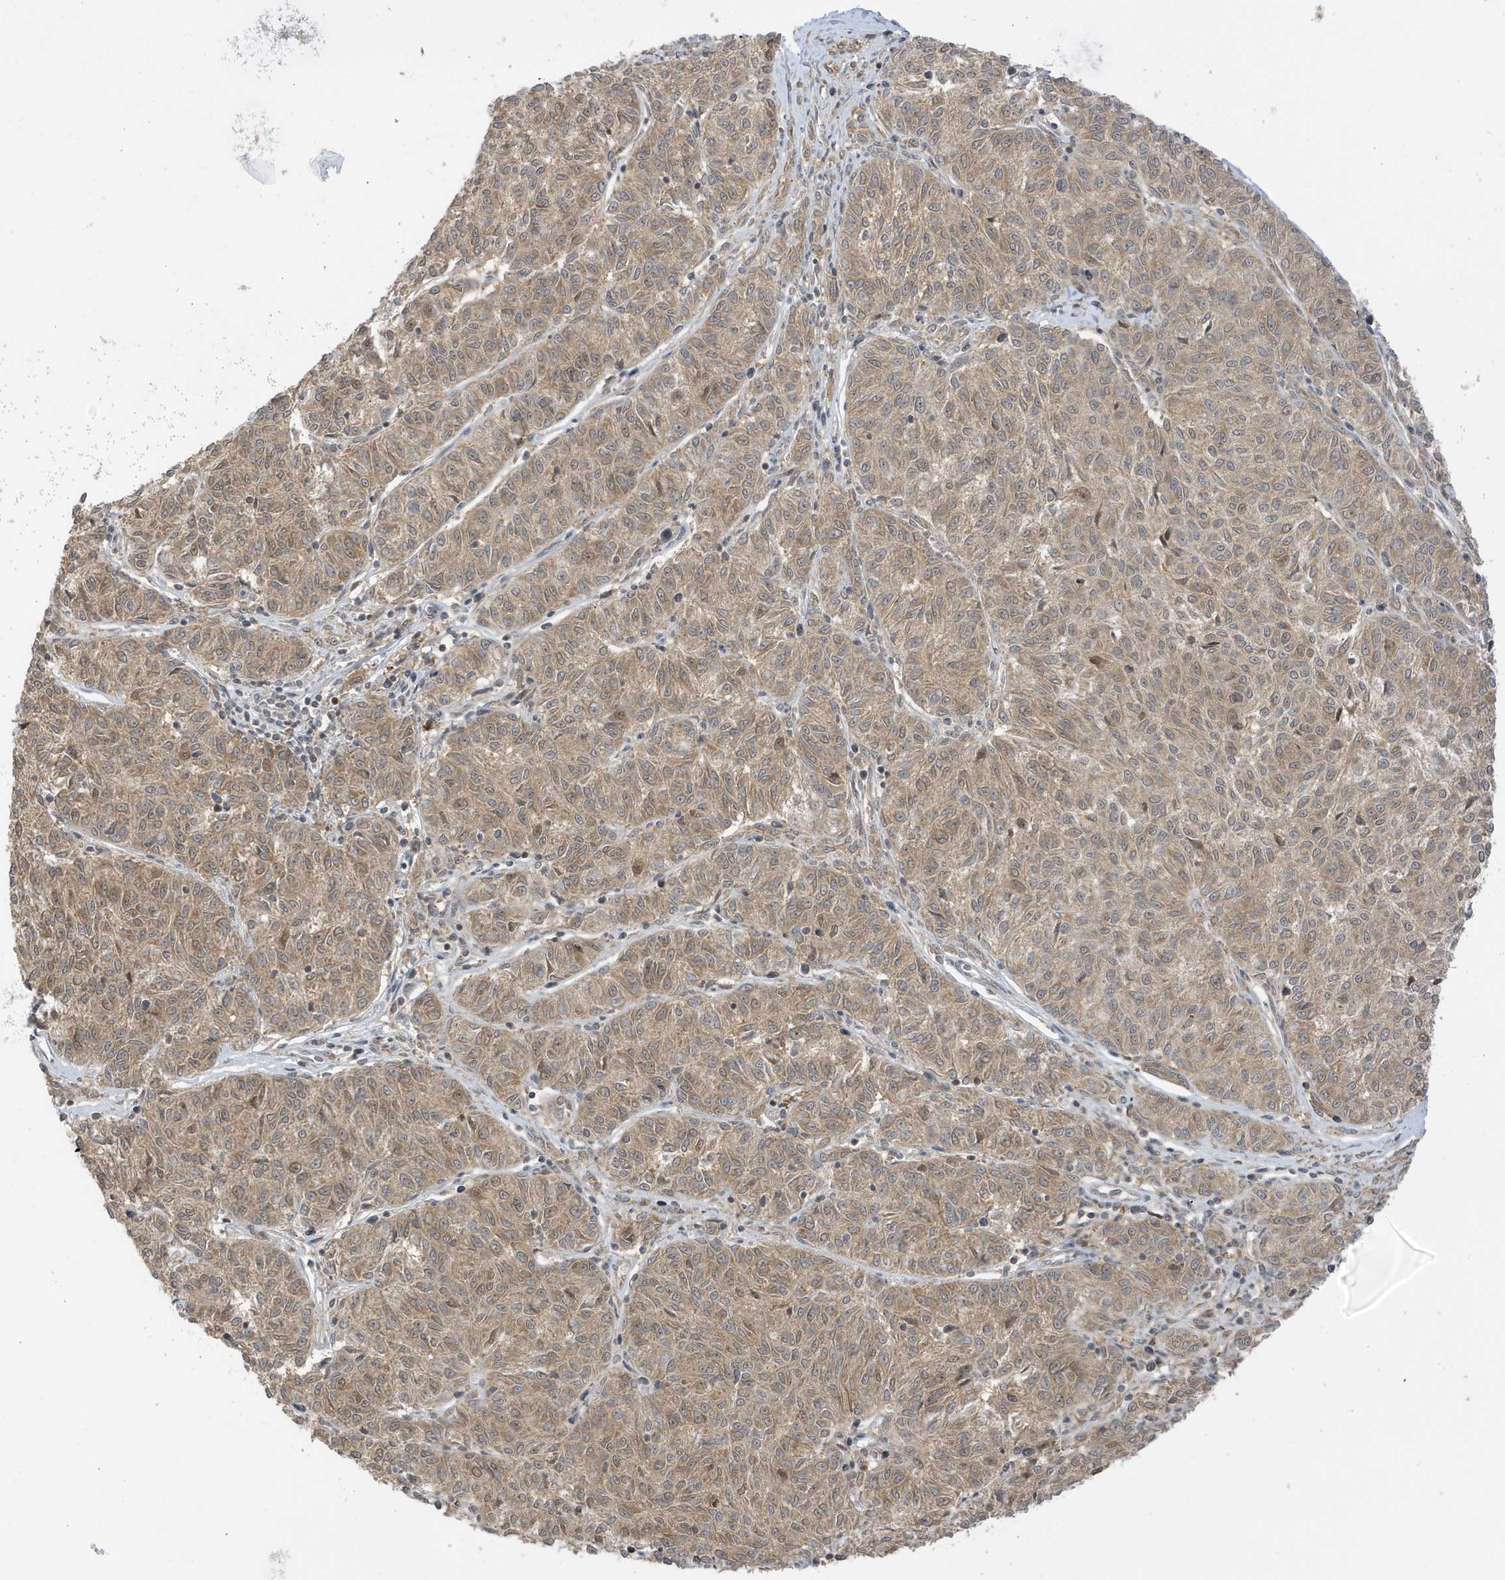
{"staining": {"intensity": "moderate", "quantity": ">75%", "location": "cytoplasmic/membranous"}, "tissue": "melanoma", "cell_type": "Tumor cells", "image_type": "cancer", "snomed": [{"axis": "morphology", "description": "Malignant melanoma, NOS"}, {"axis": "topography", "description": "Skin"}], "caption": "Immunohistochemical staining of malignant melanoma shows moderate cytoplasmic/membranous protein staining in about >75% of tumor cells. Nuclei are stained in blue.", "gene": "TAB3", "patient": {"sex": "female", "age": 72}}